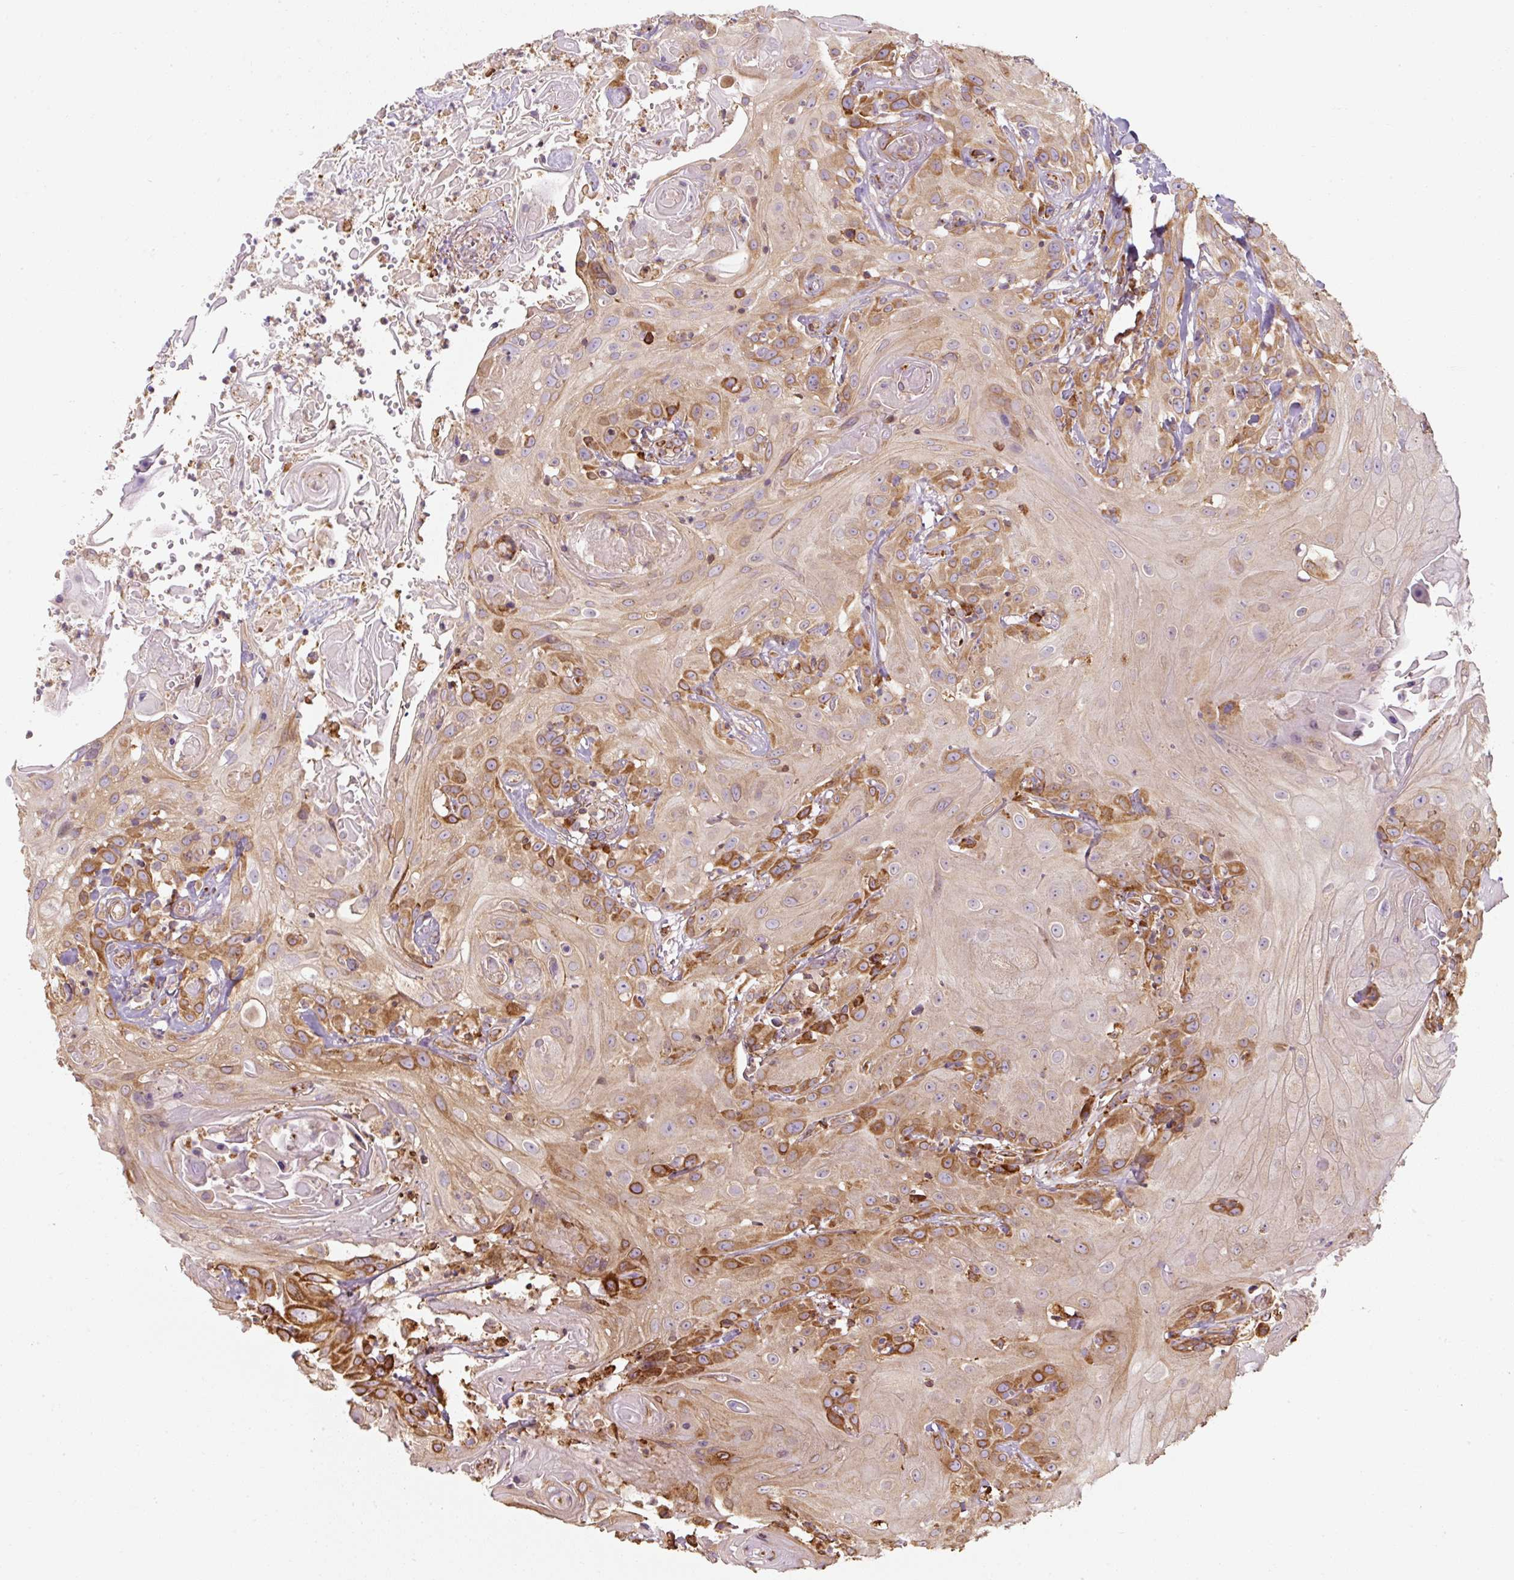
{"staining": {"intensity": "moderate", "quantity": "25%-75%", "location": "cytoplasmic/membranous"}, "tissue": "head and neck cancer", "cell_type": "Tumor cells", "image_type": "cancer", "snomed": [{"axis": "morphology", "description": "Squamous cell carcinoma, NOS"}, {"axis": "topography", "description": "Skin"}, {"axis": "topography", "description": "Head-Neck"}], "caption": "IHC staining of head and neck cancer, which exhibits medium levels of moderate cytoplasmic/membranous expression in approximately 25%-75% of tumor cells indicating moderate cytoplasmic/membranous protein expression. The staining was performed using DAB (brown) for protein detection and nuclei were counterstained in hematoxylin (blue).", "gene": "PRKCSH", "patient": {"sex": "male", "age": 80}}